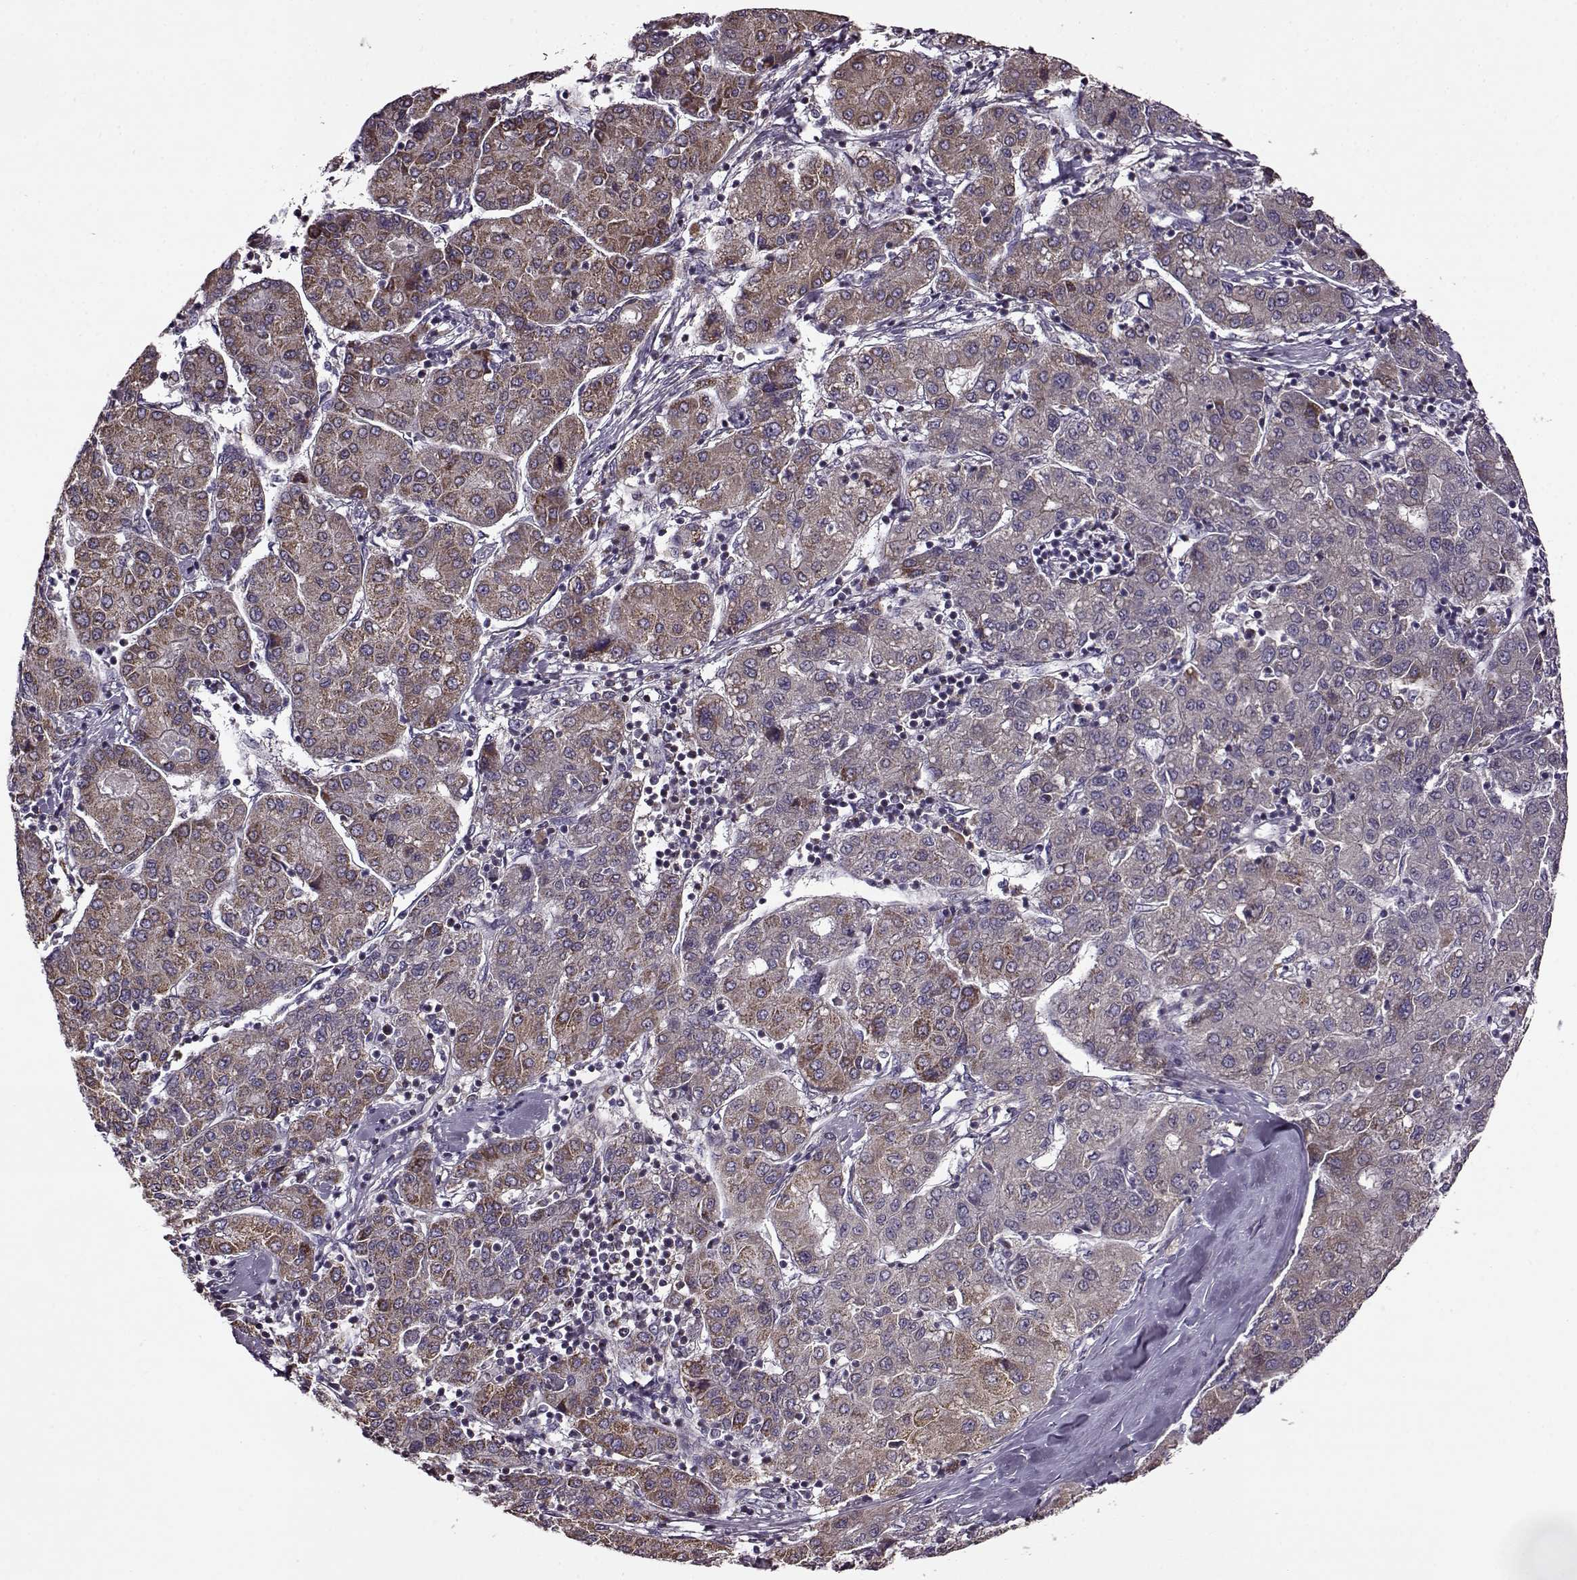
{"staining": {"intensity": "moderate", "quantity": "25%-75%", "location": "cytoplasmic/membranous"}, "tissue": "liver cancer", "cell_type": "Tumor cells", "image_type": "cancer", "snomed": [{"axis": "morphology", "description": "Carcinoma, Hepatocellular, NOS"}, {"axis": "topography", "description": "Liver"}], "caption": "Moderate cytoplasmic/membranous protein positivity is seen in approximately 25%-75% of tumor cells in liver cancer.", "gene": "MTSS1", "patient": {"sex": "male", "age": 65}}